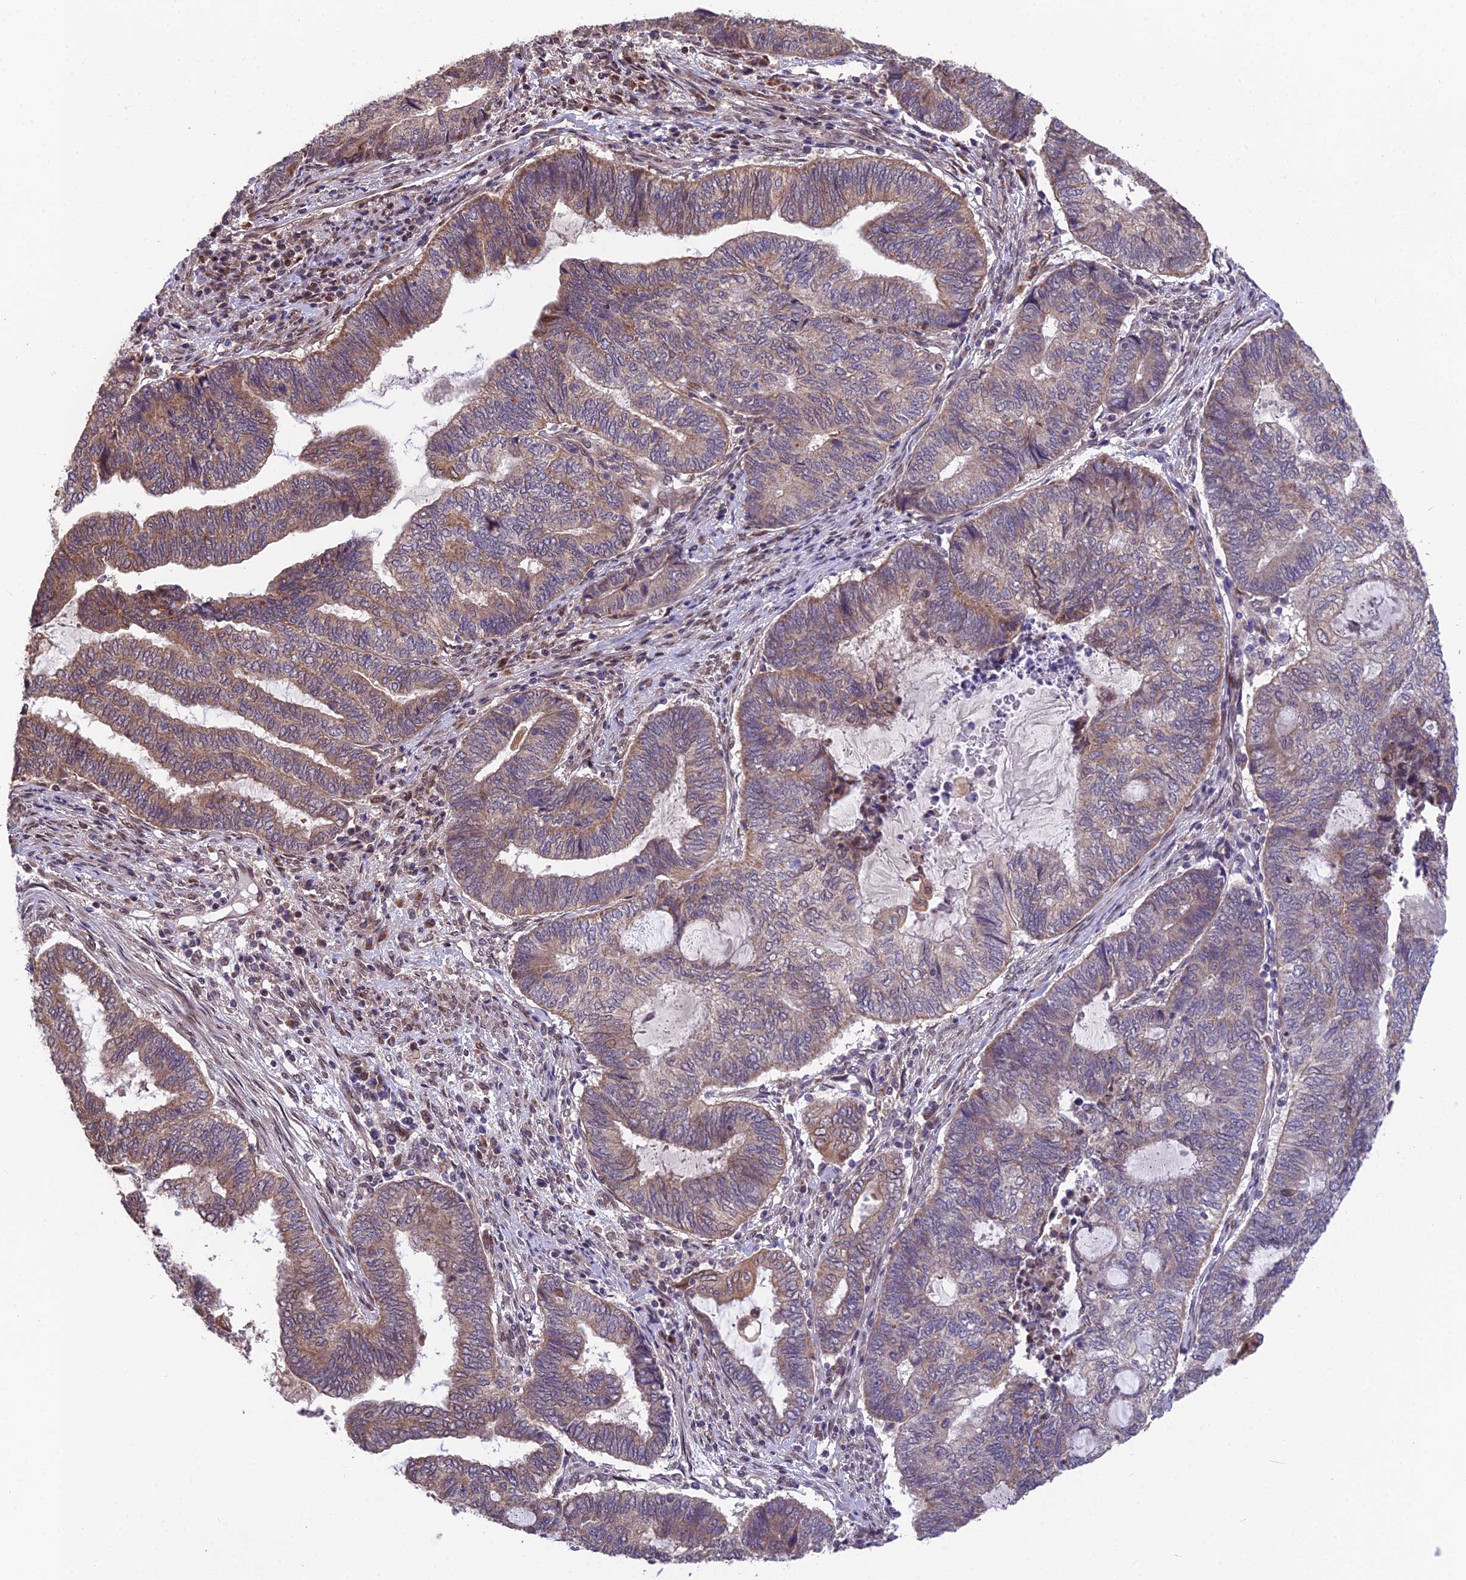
{"staining": {"intensity": "moderate", "quantity": "<25%", "location": "cytoplasmic/membranous"}, "tissue": "endometrial cancer", "cell_type": "Tumor cells", "image_type": "cancer", "snomed": [{"axis": "morphology", "description": "Adenocarcinoma, NOS"}, {"axis": "topography", "description": "Uterus"}, {"axis": "topography", "description": "Endometrium"}], "caption": "Immunohistochemical staining of human endometrial adenocarcinoma displays moderate cytoplasmic/membranous protein positivity in approximately <25% of tumor cells. (DAB = brown stain, brightfield microscopy at high magnification).", "gene": "CYP2R1", "patient": {"sex": "female", "age": 70}}